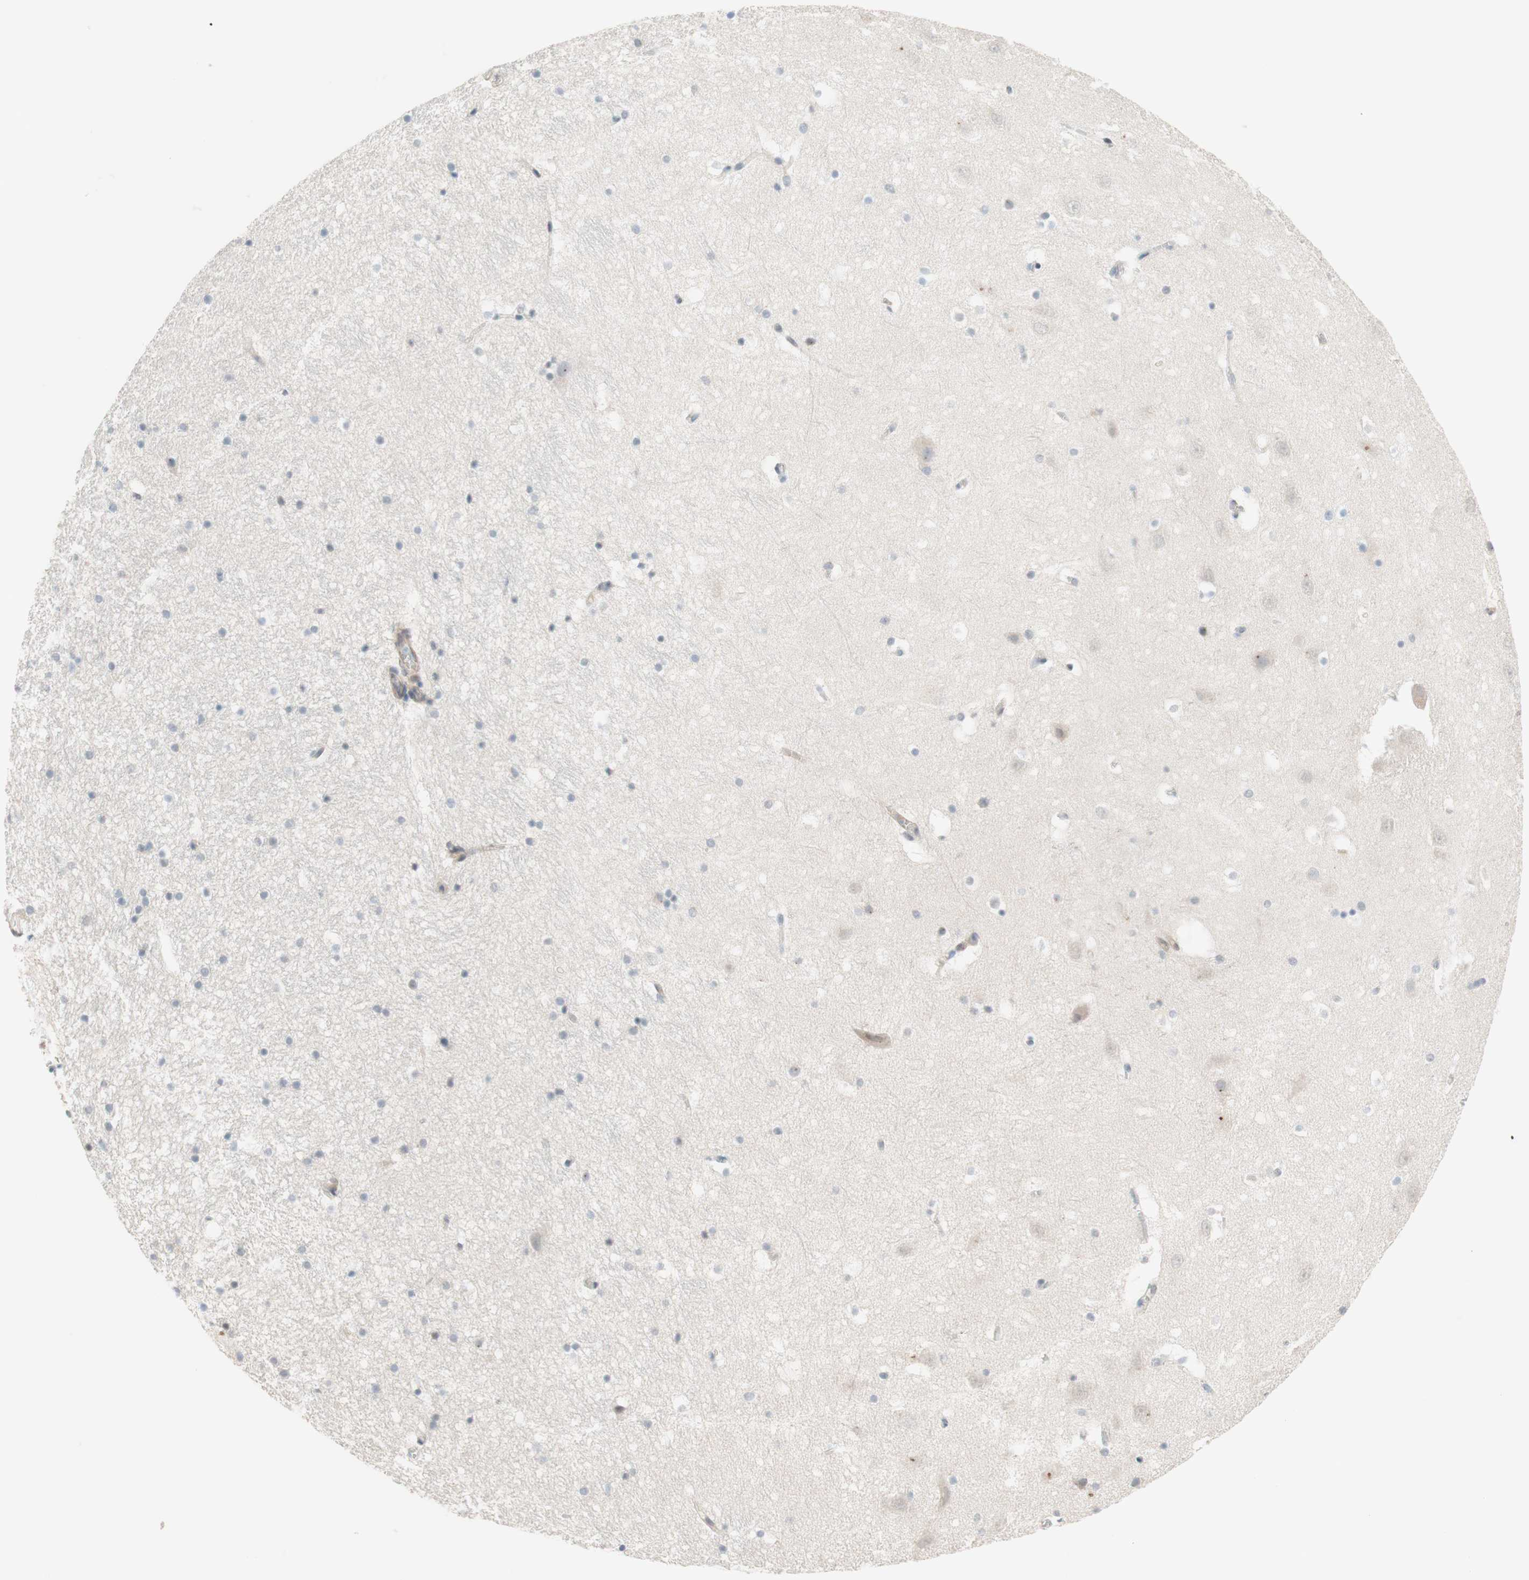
{"staining": {"intensity": "negative", "quantity": "none", "location": "none"}, "tissue": "hippocampus", "cell_type": "Glial cells", "image_type": "normal", "snomed": [{"axis": "morphology", "description": "Normal tissue, NOS"}, {"axis": "topography", "description": "Hippocampus"}], "caption": "DAB immunohistochemical staining of unremarkable hippocampus exhibits no significant expression in glial cells. (Immunohistochemistry (ihc), brightfield microscopy, high magnification).", "gene": "JPH1", "patient": {"sex": "male", "age": 45}}